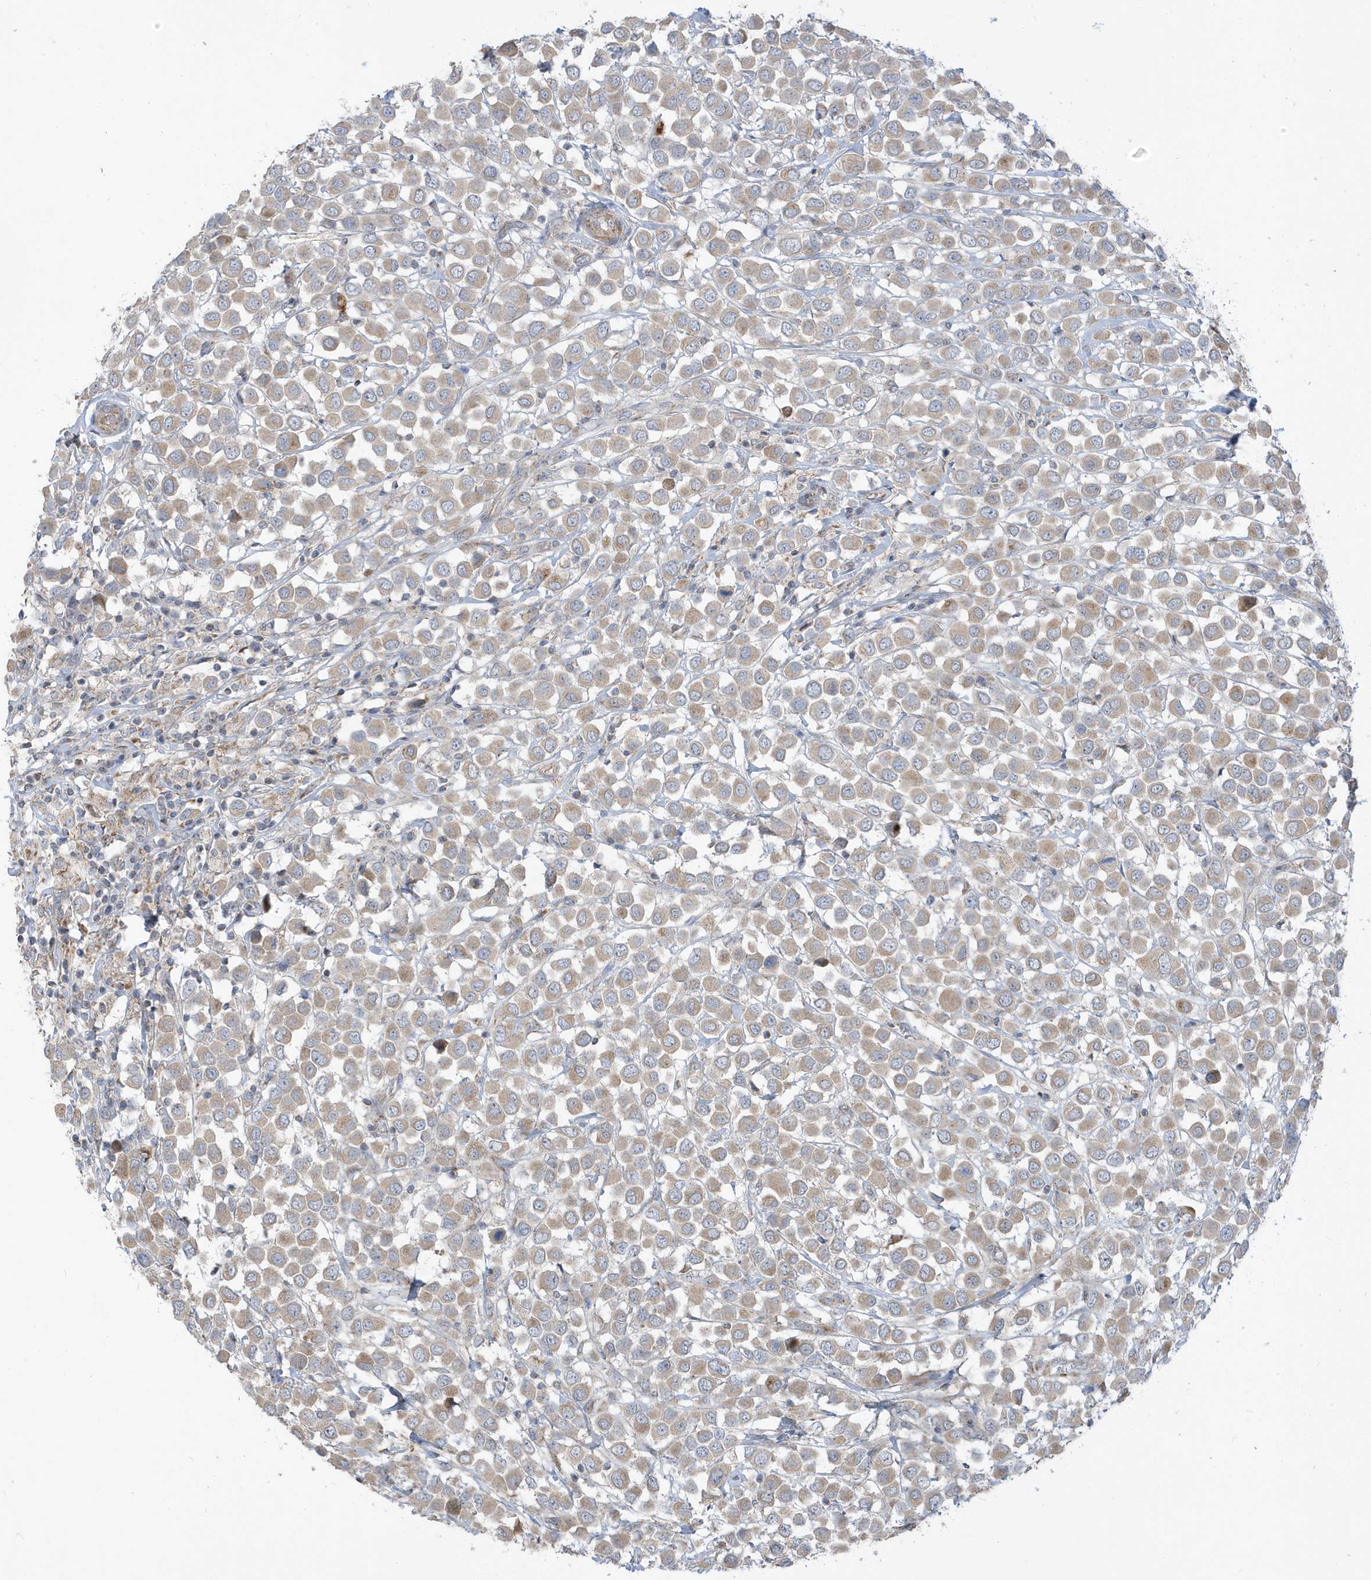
{"staining": {"intensity": "weak", "quantity": ">75%", "location": "cytoplasmic/membranous"}, "tissue": "breast cancer", "cell_type": "Tumor cells", "image_type": "cancer", "snomed": [{"axis": "morphology", "description": "Duct carcinoma"}, {"axis": "topography", "description": "Breast"}], "caption": "Human breast cancer (invasive ductal carcinoma) stained for a protein (brown) shows weak cytoplasmic/membranous positive positivity in approximately >75% of tumor cells.", "gene": "ATP13A5", "patient": {"sex": "female", "age": 61}}